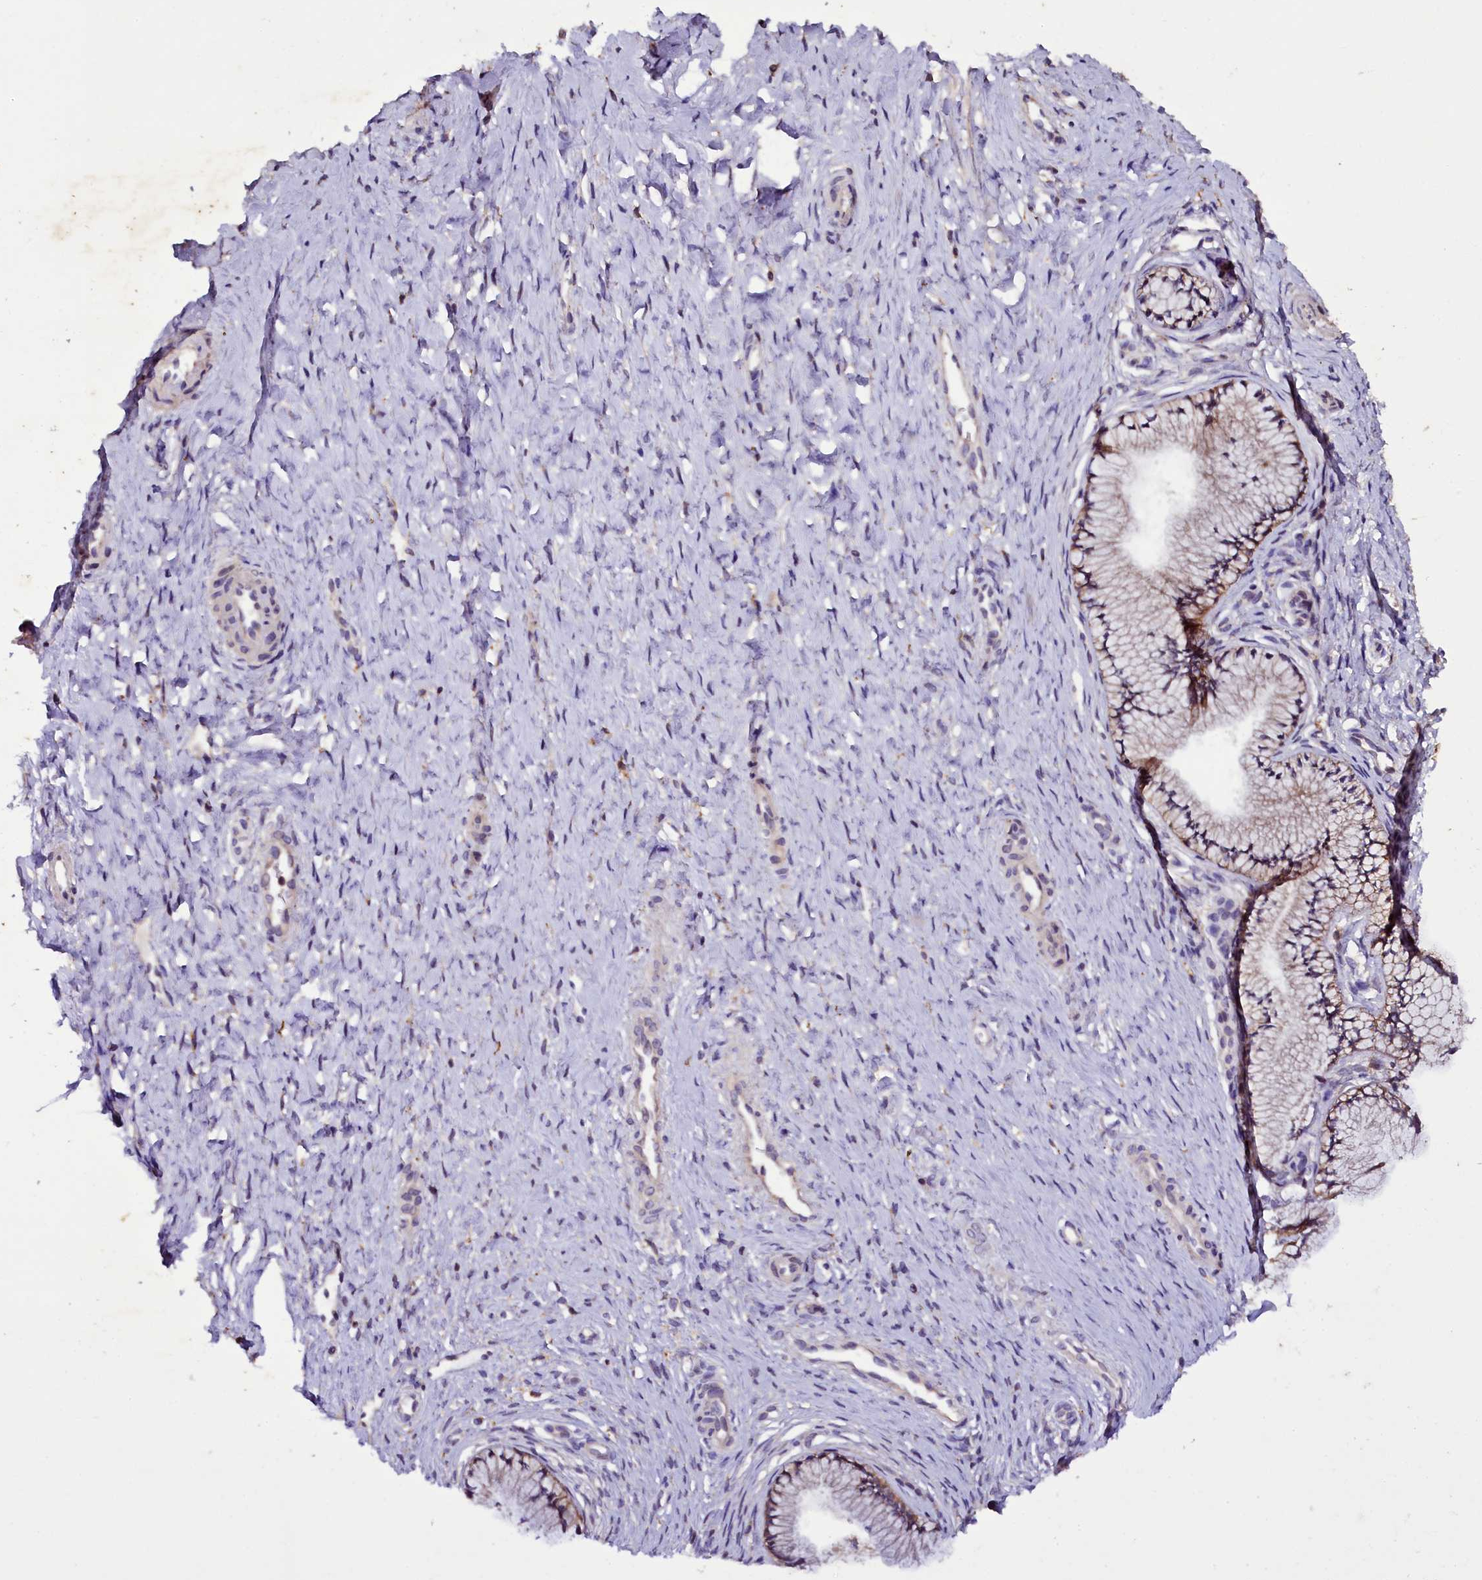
{"staining": {"intensity": "moderate", "quantity": "25%-75%", "location": "cytoplasmic/membranous"}, "tissue": "cervix", "cell_type": "Glandular cells", "image_type": "normal", "snomed": [{"axis": "morphology", "description": "Normal tissue, NOS"}, {"axis": "topography", "description": "Cervix"}], "caption": "A medium amount of moderate cytoplasmic/membranous positivity is seen in about 25%-75% of glandular cells in unremarkable cervix. (DAB (3,3'-diaminobenzidine) = brown stain, brightfield microscopy at high magnification).", "gene": "PLXNB1", "patient": {"sex": "female", "age": 36}}